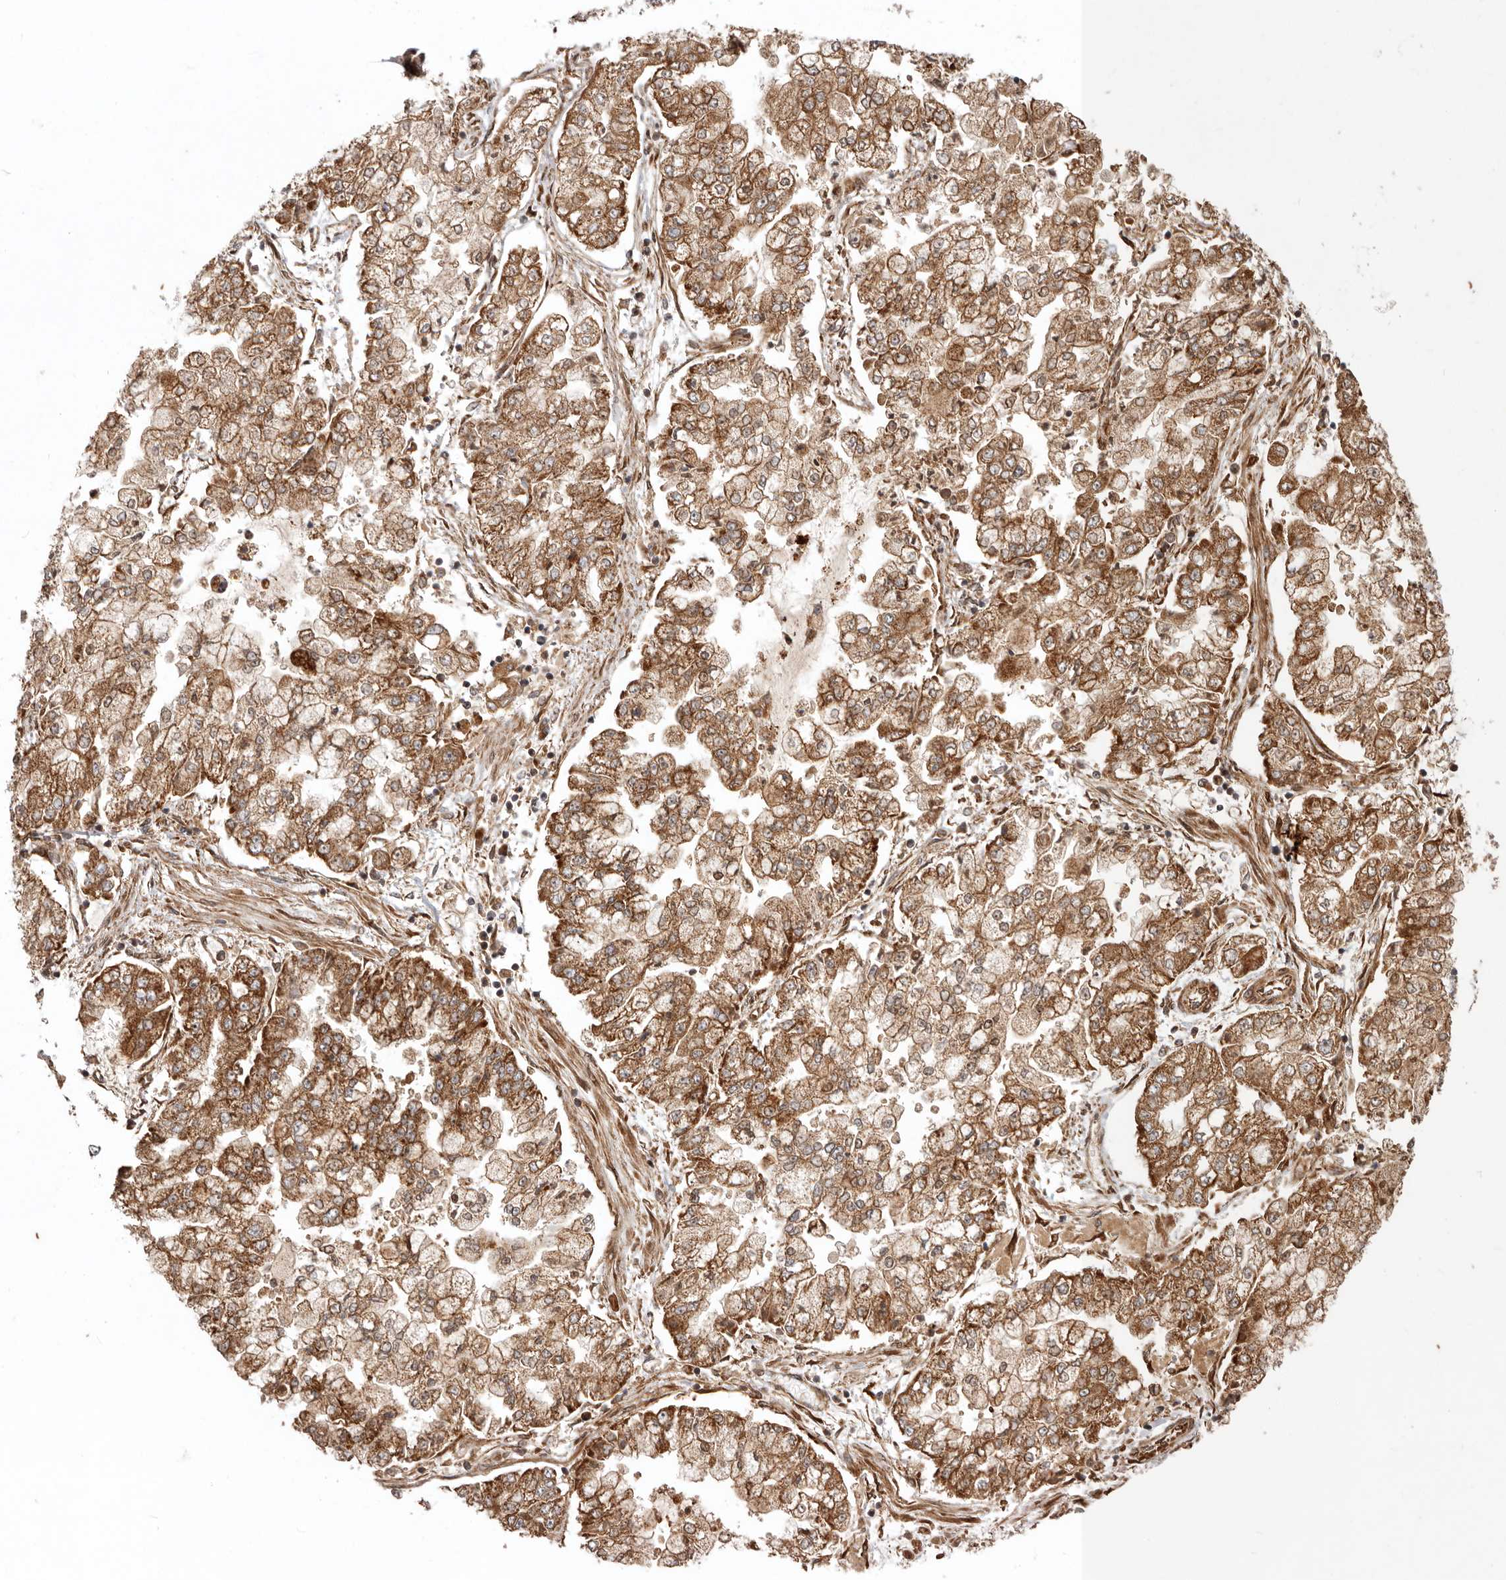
{"staining": {"intensity": "moderate", "quantity": ">75%", "location": "cytoplasmic/membranous"}, "tissue": "stomach cancer", "cell_type": "Tumor cells", "image_type": "cancer", "snomed": [{"axis": "morphology", "description": "Adenocarcinoma, NOS"}, {"axis": "topography", "description": "Stomach"}], "caption": "Moderate cytoplasmic/membranous staining for a protein is present in approximately >75% of tumor cells of adenocarcinoma (stomach) using immunohistochemistry.", "gene": "MRPS10", "patient": {"sex": "male", "age": 76}}